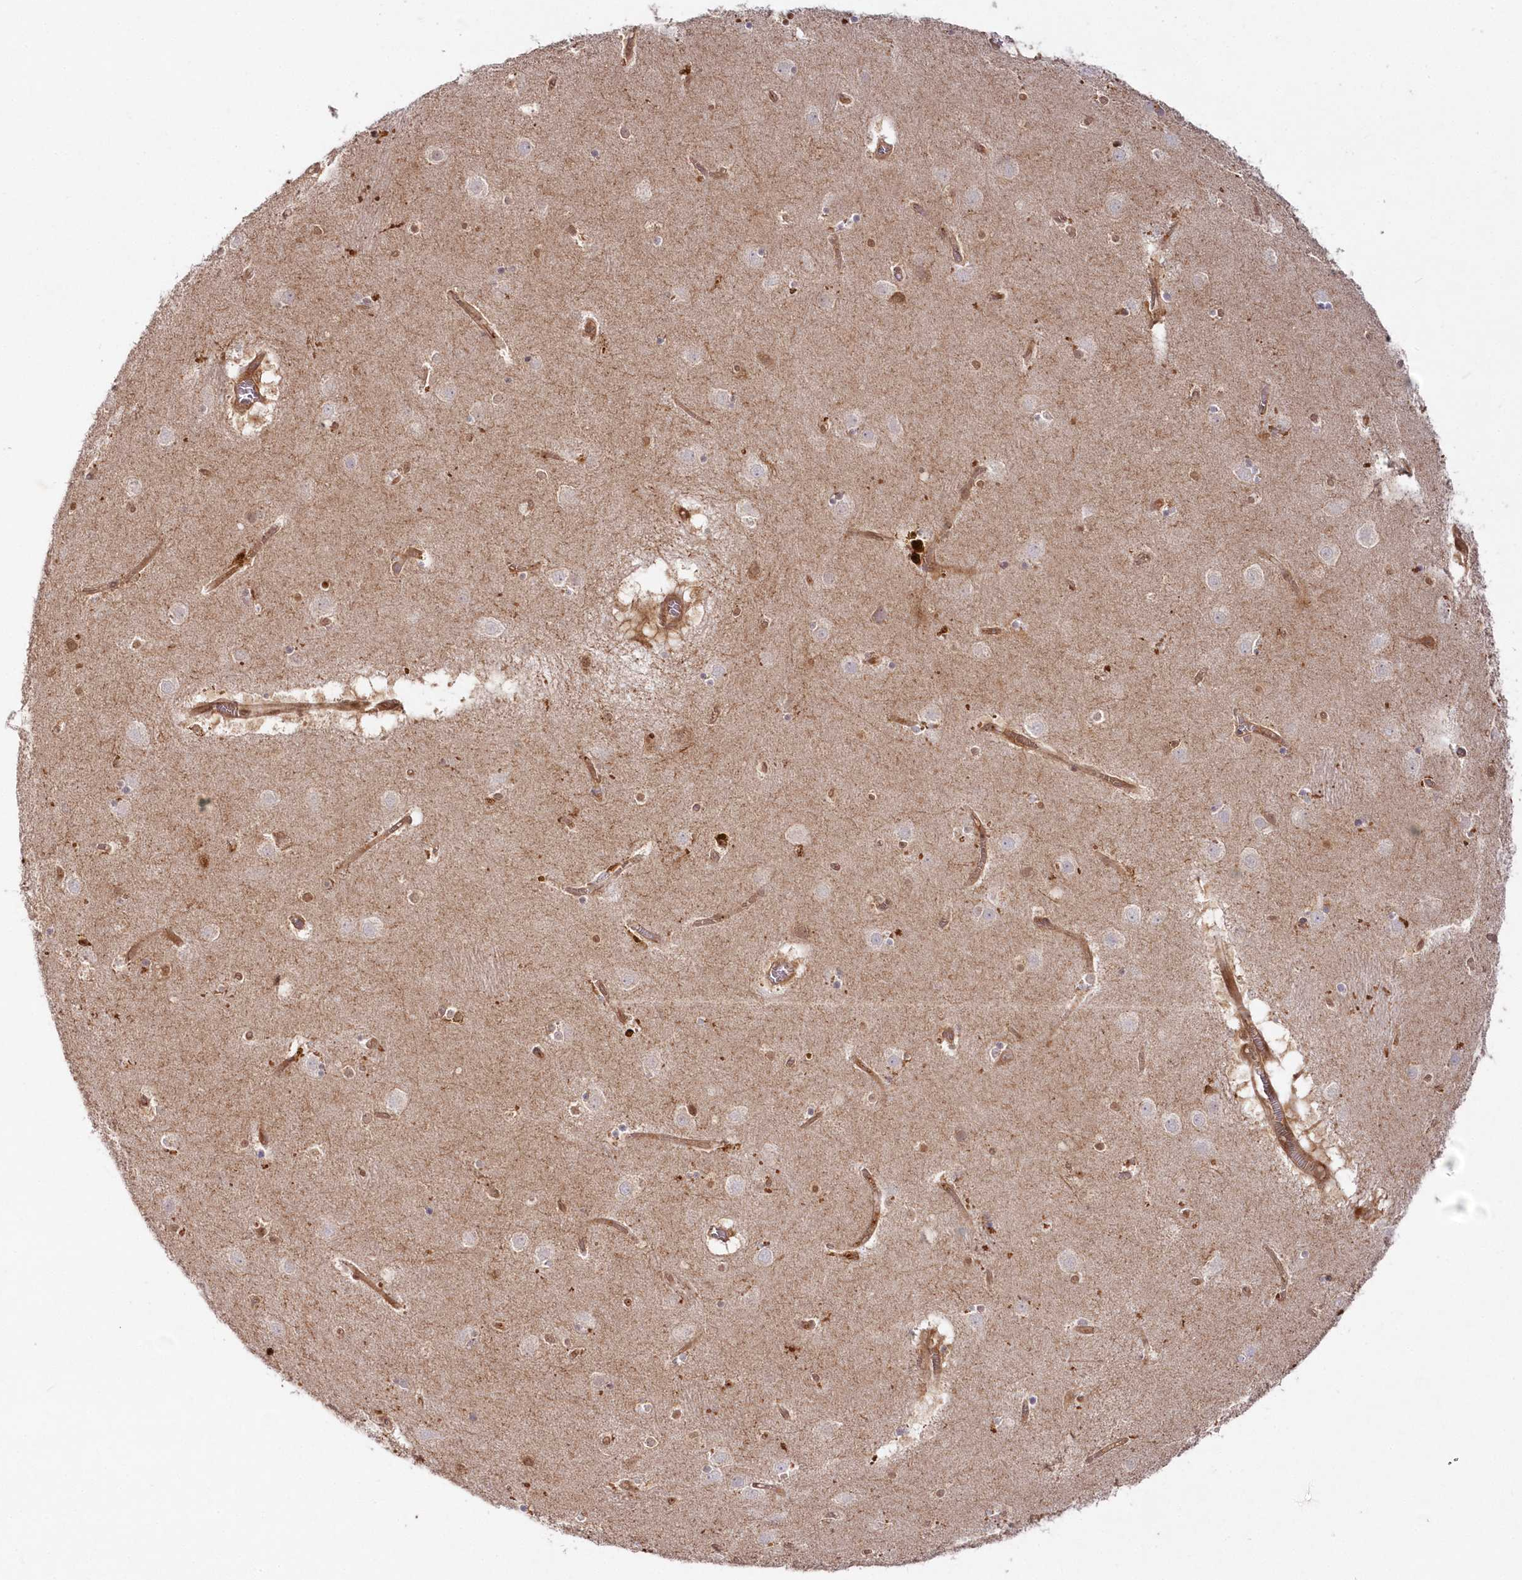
{"staining": {"intensity": "weak", "quantity": "25%-75%", "location": "nuclear"}, "tissue": "caudate", "cell_type": "Glial cells", "image_type": "normal", "snomed": [{"axis": "morphology", "description": "Normal tissue, NOS"}, {"axis": "topography", "description": "Lateral ventricle wall"}], "caption": "Immunohistochemical staining of unremarkable human caudate reveals weak nuclear protein staining in approximately 25%-75% of glial cells.", "gene": "GBE1", "patient": {"sex": "male", "age": 70}}